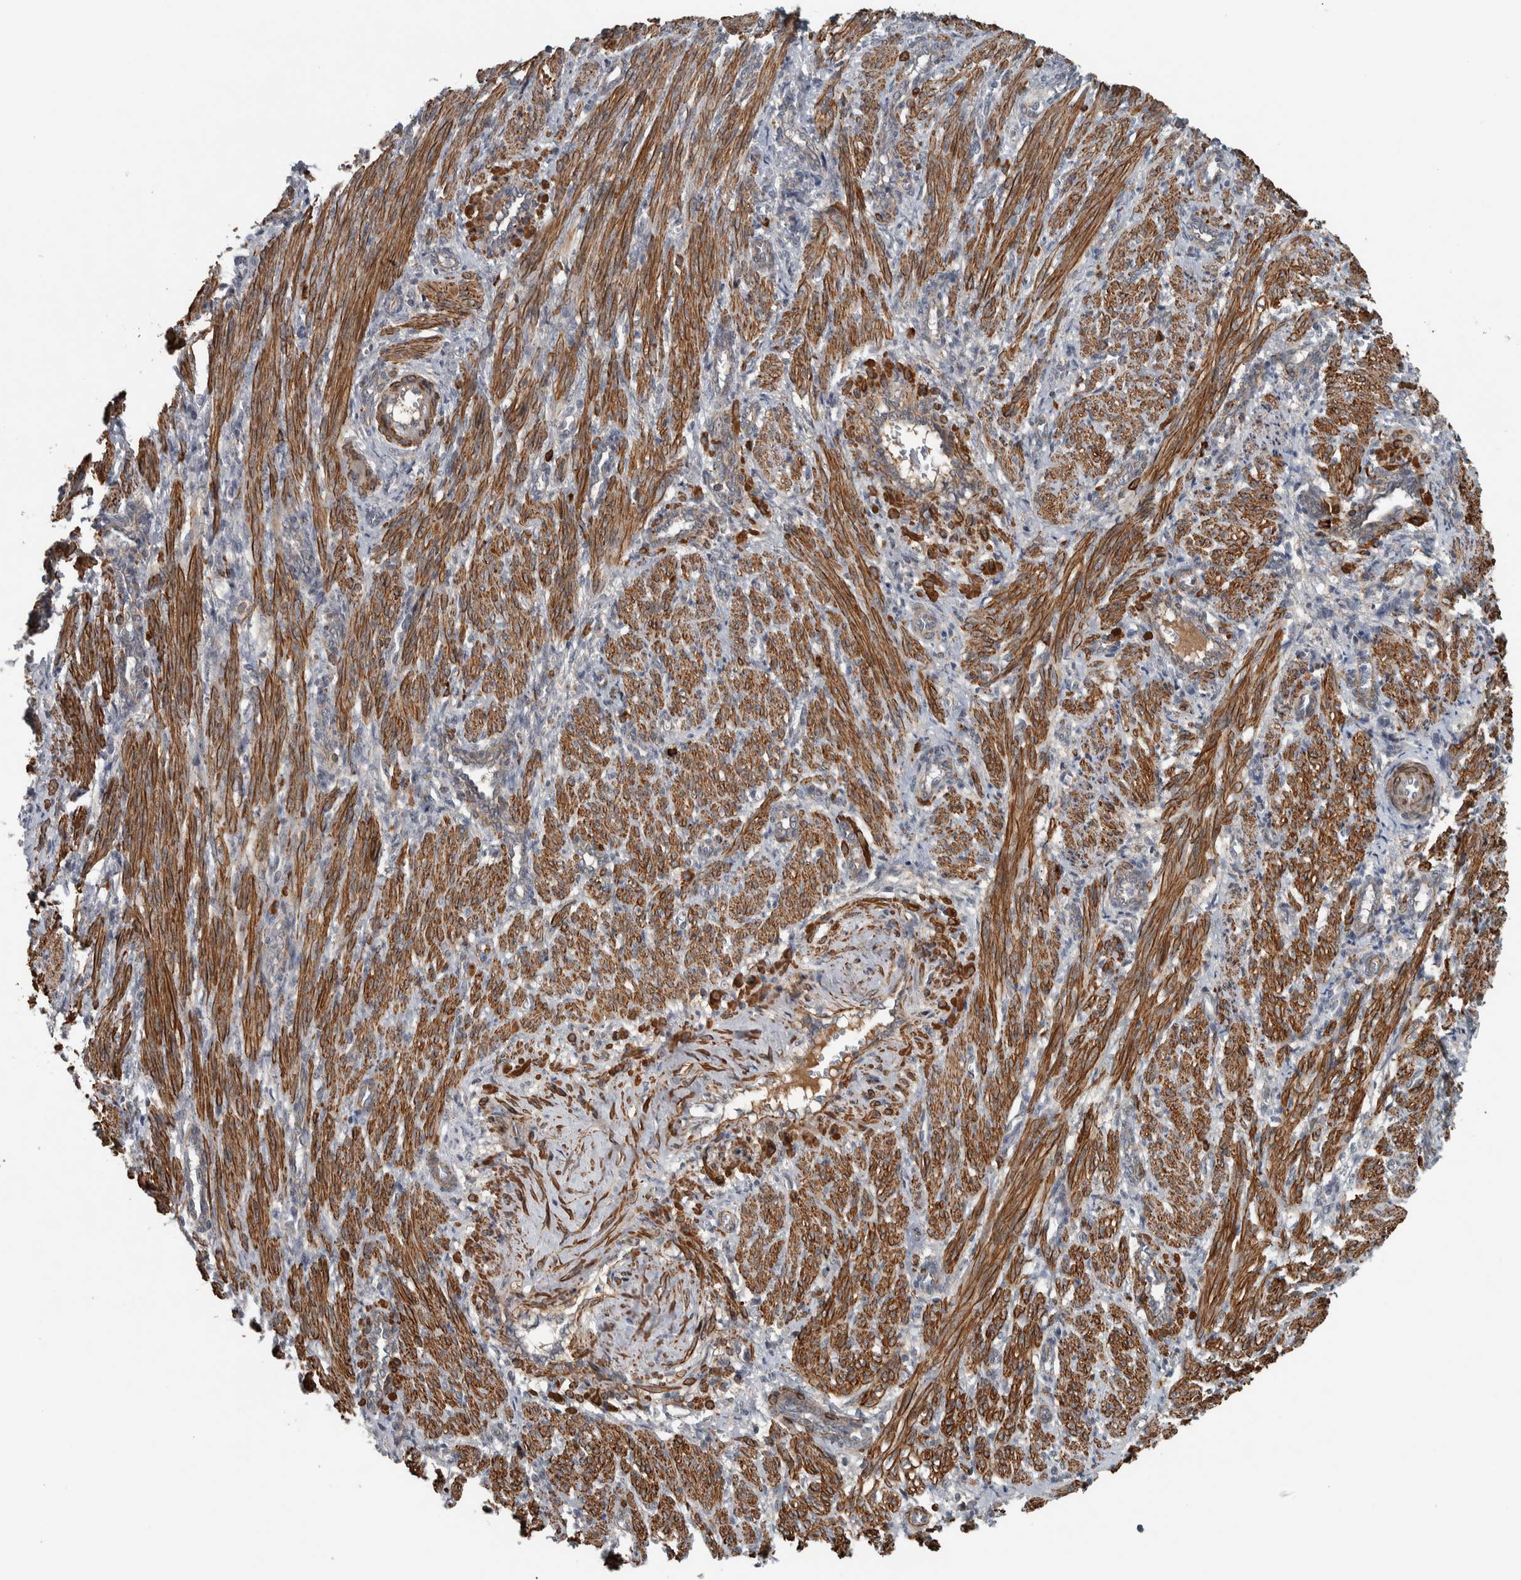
{"staining": {"intensity": "strong", "quantity": ">75%", "location": "cytoplasmic/membranous"}, "tissue": "smooth muscle", "cell_type": "Smooth muscle cells", "image_type": "normal", "snomed": [{"axis": "morphology", "description": "Normal tissue, NOS"}, {"axis": "topography", "description": "Endometrium"}], "caption": "Strong cytoplasmic/membranous positivity is identified in approximately >75% of smooth muscle cells in unremarkable smooth muscle. The protein of interest is stained brown, and the nuclei are stained in blue (DAB (3,3'-diaminobenzidine) IHC with brightfield microscopy, high magnification).", "gene": "LBHD1", "patient": {"sex": "female", "age": 33}}